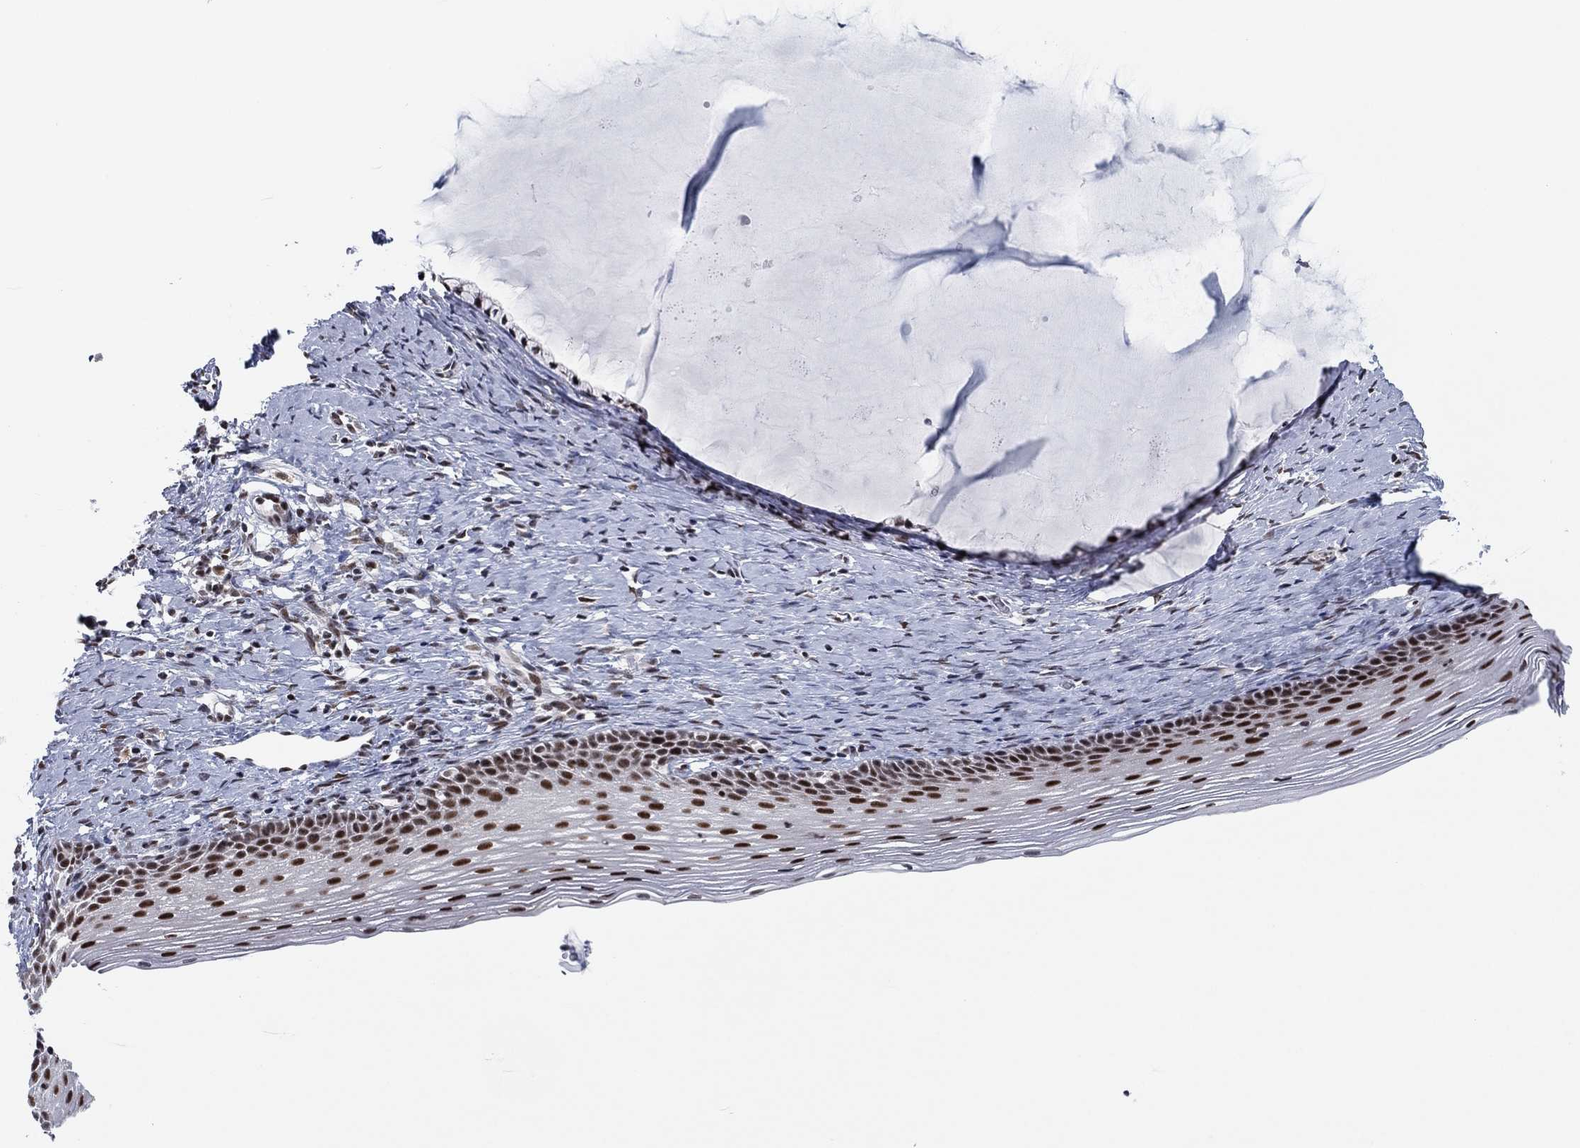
{"staining": {"intensity": "strong", "quantity": ">75%", "location": "nuclear"}, "tissue": "cervix", "cell_type": "Squamous epithelial cells", "image_type": "normal", "snomed": [{"axis": "morphology", "description": "Normal tissue, NOS"}, {"axis": "topography", "description": "Cervix"}], "caption": "Brown immunohistochemical staining in normal human cervix exhibits strong nuclear staining in about >75% of squamous epithelial cells.", "gene": "FYTTD1", "patient": {"sex": "female", "age": 39}}